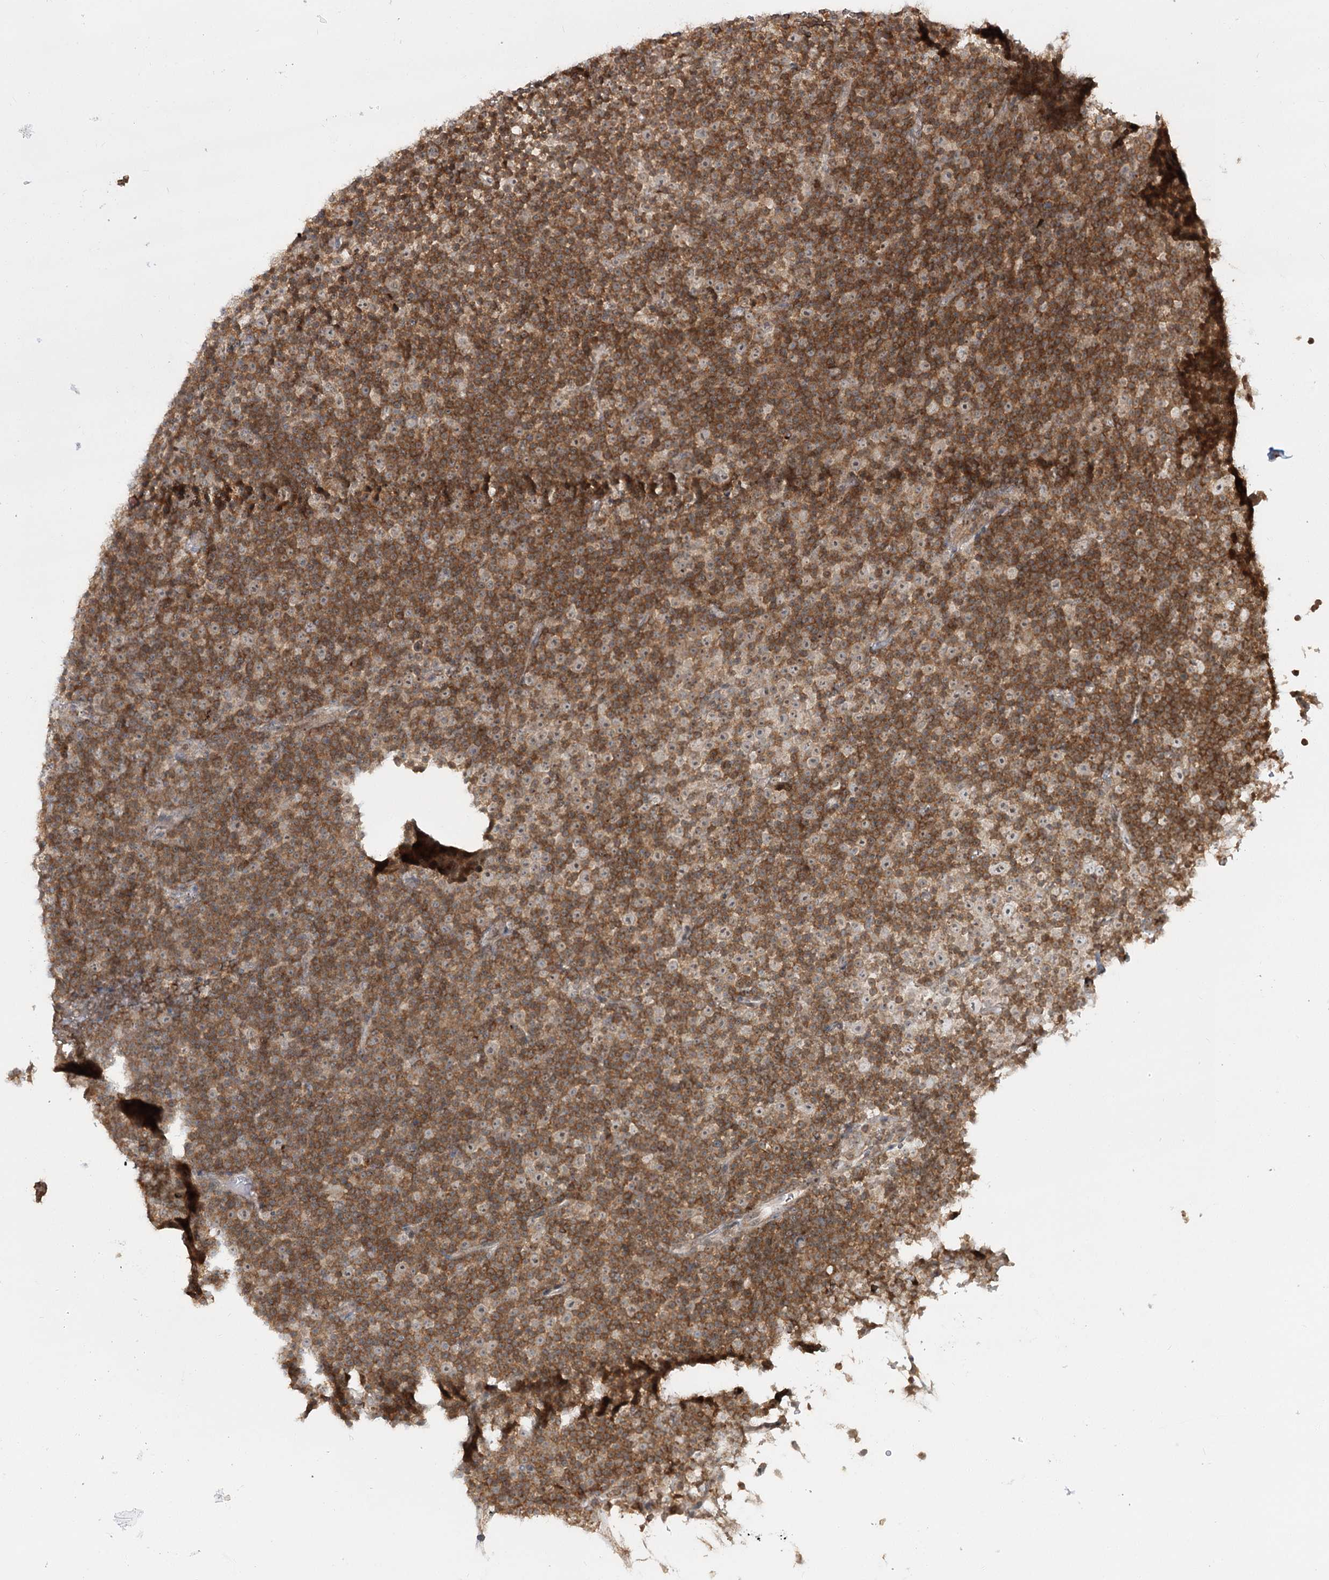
{"staining": {"intensity": "weak", "quantity": ">75%", "location": "cytoplasmic/membranous"}, "tissue": "lymphoma", "cell_type": "Tumor cells", "image_type": "cancer", "snomed": [{"axis": "morphology", "description": "Malignant lymphoma, non-Hodgkin's type, Low grade"}, {"axis": "topography", "description": "Lymph node"}], "caption": "This is a micrograph of immunohistochemistry staining of malignant lymphoma, non-Hodgkin's type (low-grade), which shows weak positivity in the cytoplasmic/membranous of tumor cells.", "gene": "SYTL1", "patient": {"sex": "female", "age": 67}}